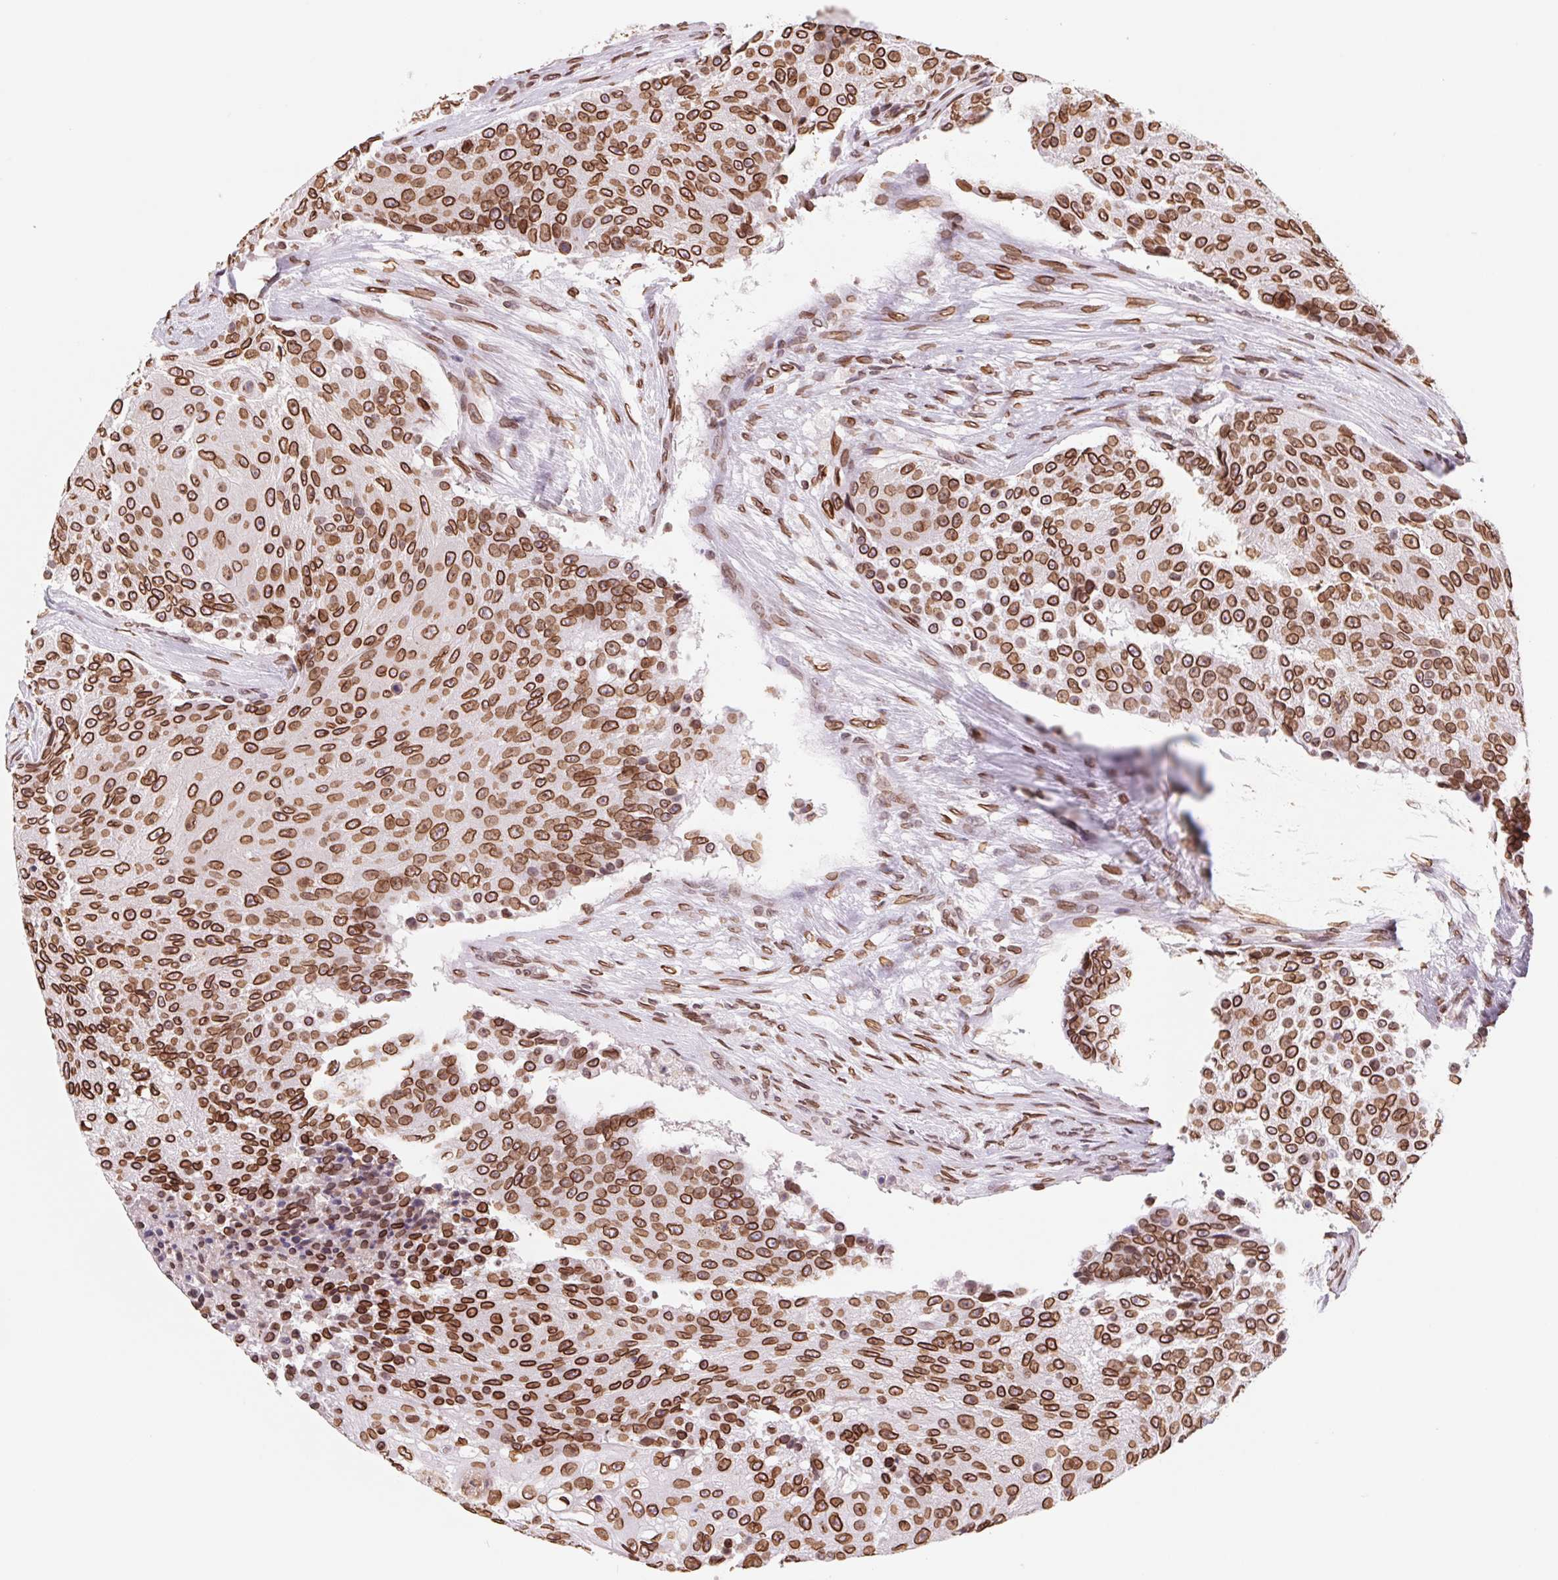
{"staining": {"intensity": "strong", "quantity": ">75%", "location": "cytoplasmic/membranous,nuclear"}, "tissue": "urothelial cancer", "cell_type": "Tumor cells", "image_type": "cancer", "snomed": [{"axis": "morphology", "description": "Urothelial carcinoma, High grade"}, {"axis": "topography", "description": "Urinary bladder"}], "caption": "Protein staining of urothelial carcinoma (high-grade) tissue demonstrates strong cytoplasmic/membranous and nuclear expression in about >75% of tumor cells. The staining was performed using DAB, with brown indicating positive protein expression. Nuclei are stained blue with hematoxylin.", "gene": "LMNB2", "patient": {"sex": "female", "age": 63}}